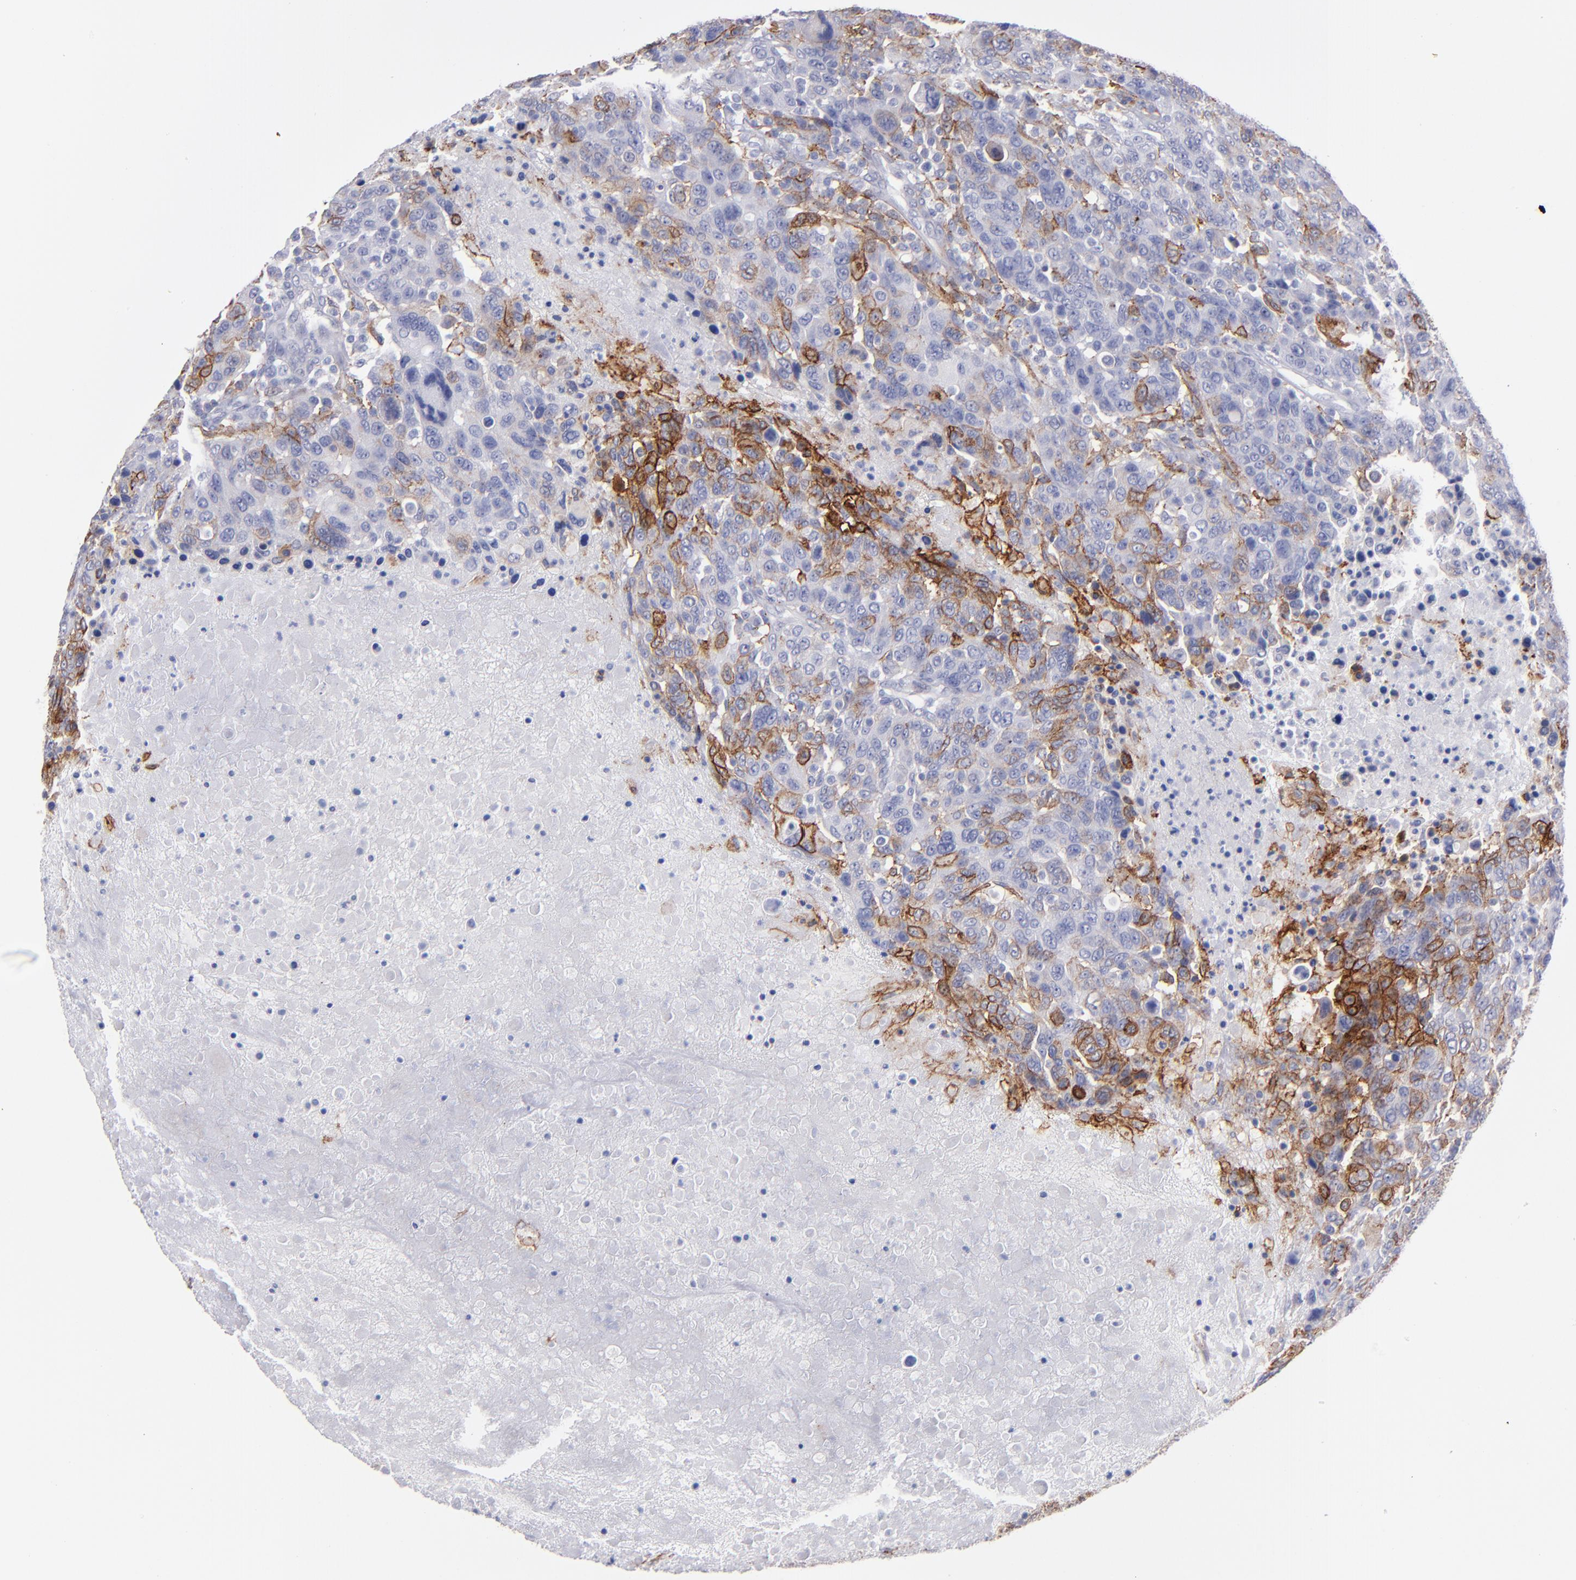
{"staining": {"intensity": "moderate", "quantity": "25%-75%", "location": "cytoplasmic/membranous"}, "tissue": "breast cancer", "cell_type": "Tumor cells", "image_type": "cancer", "snomed": [{"axis": "morphology", "description": "Duct carcinoma"}, {"axis": "topography", "description": "Breast"}], "caption": "Protein expression analysis of human breast cancer reveals moderate cytoplasmic/membranous positivity in approximately 25%-75% of tumor cells. The staining was performed using DAB (3,3'-diaminobenzidine) to visualize the protein expression in brown, while the nuclei were stained in blue with hematoxylin (Magnification: 20x).", "gene": "AHNAK2", "patient": {"sex": "female", "age": 37}}